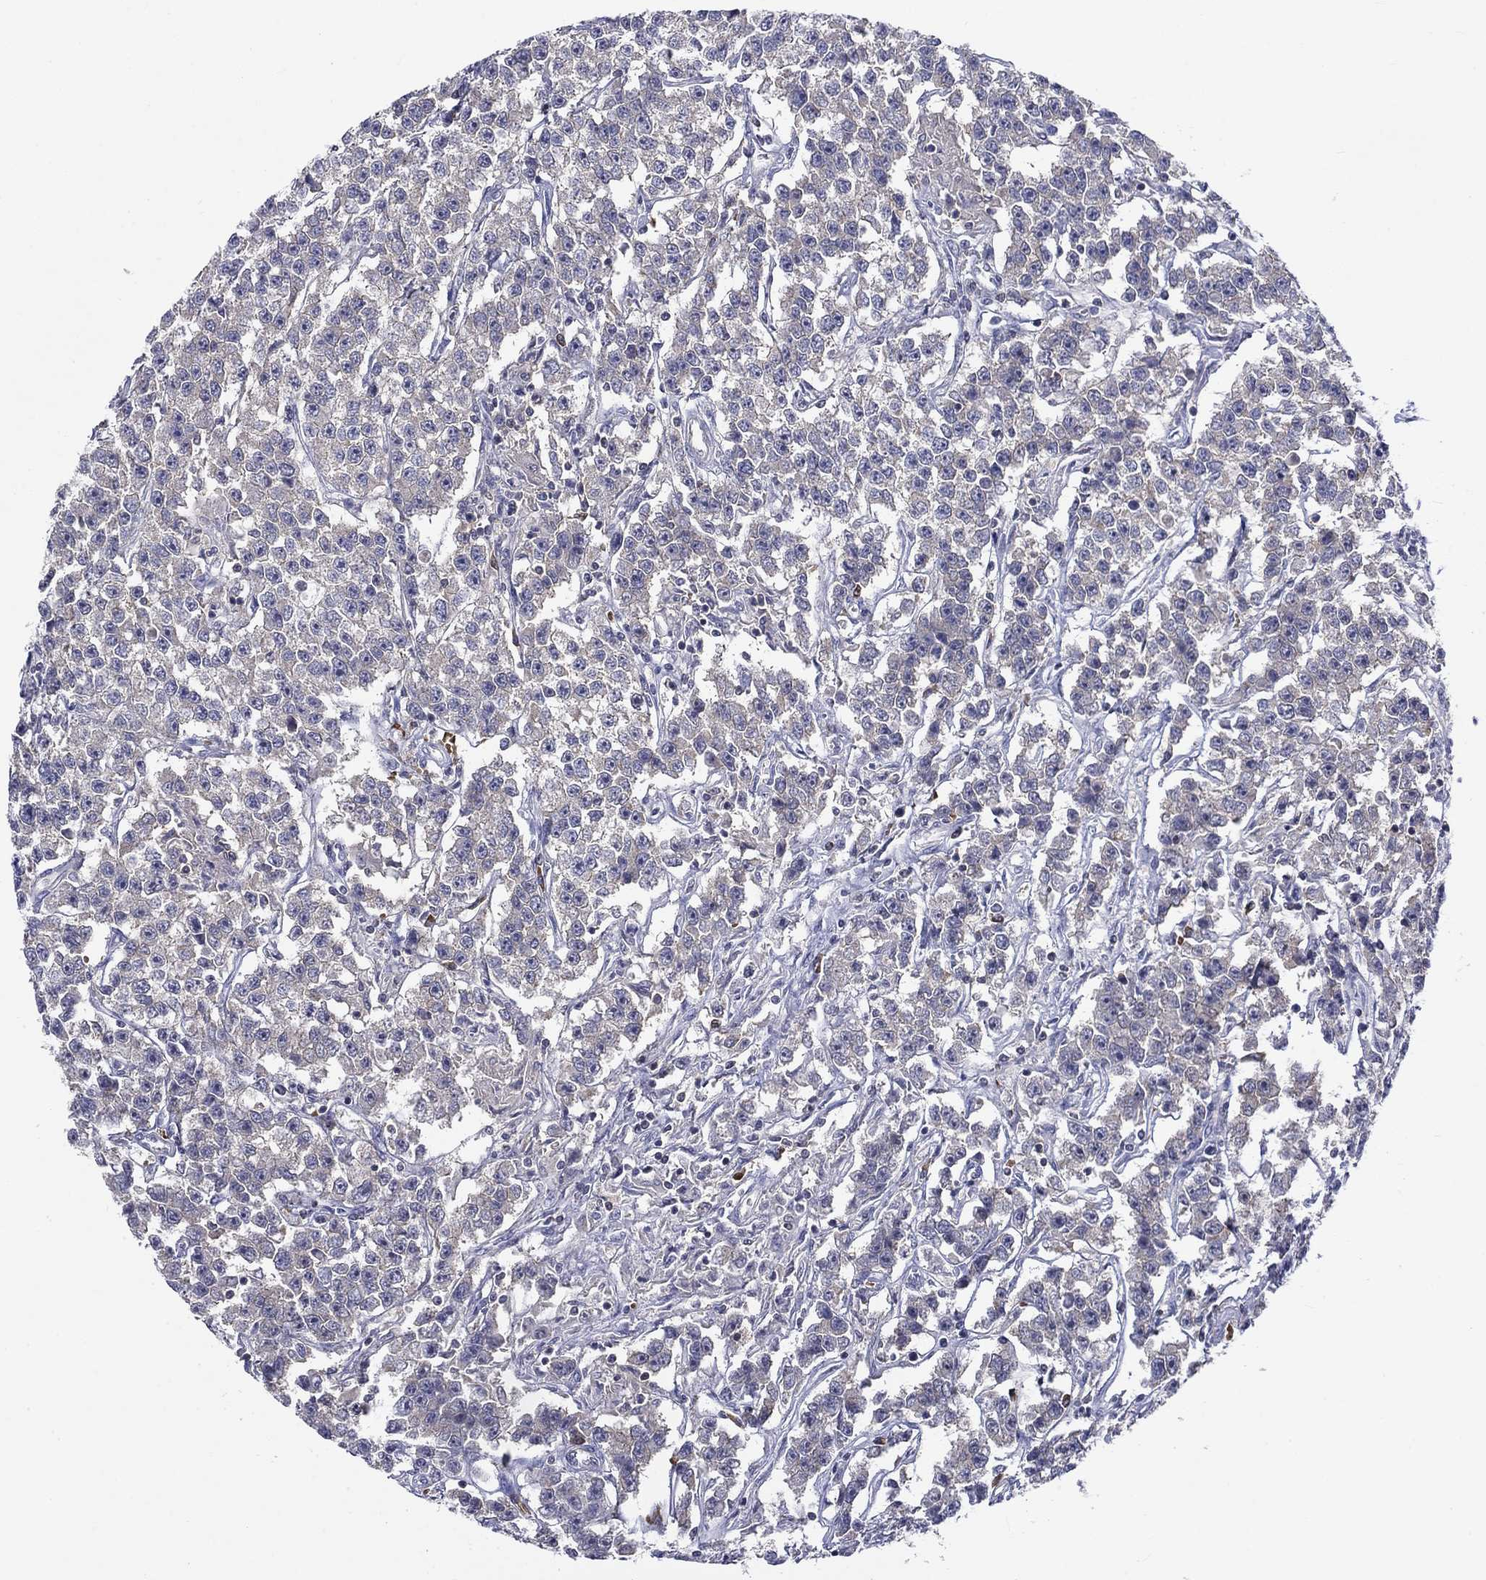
{"staining": {"intensity": "negative", "quantity": "none", "location": "none"}, "tissue": "testis cancer", "cell_type": "Tumor cells", "image_type": "cancer", "snomed": [{"axis": "morphology", "description": "Seminoma, NOS"}, {"axis": "topography", "description": "Testis"}], "caption": "There is no significant staining in tumor cells of seminoma (testis). The staining was performed using DAB (3,3'-diaminobenzidine) to visualize the protein expression in brown, while the nuclei were stained in blue with hematoxylin (Magnification: 20x).", "gene": "POU2F2", "patient": {"sex": "male", "age": 59}}